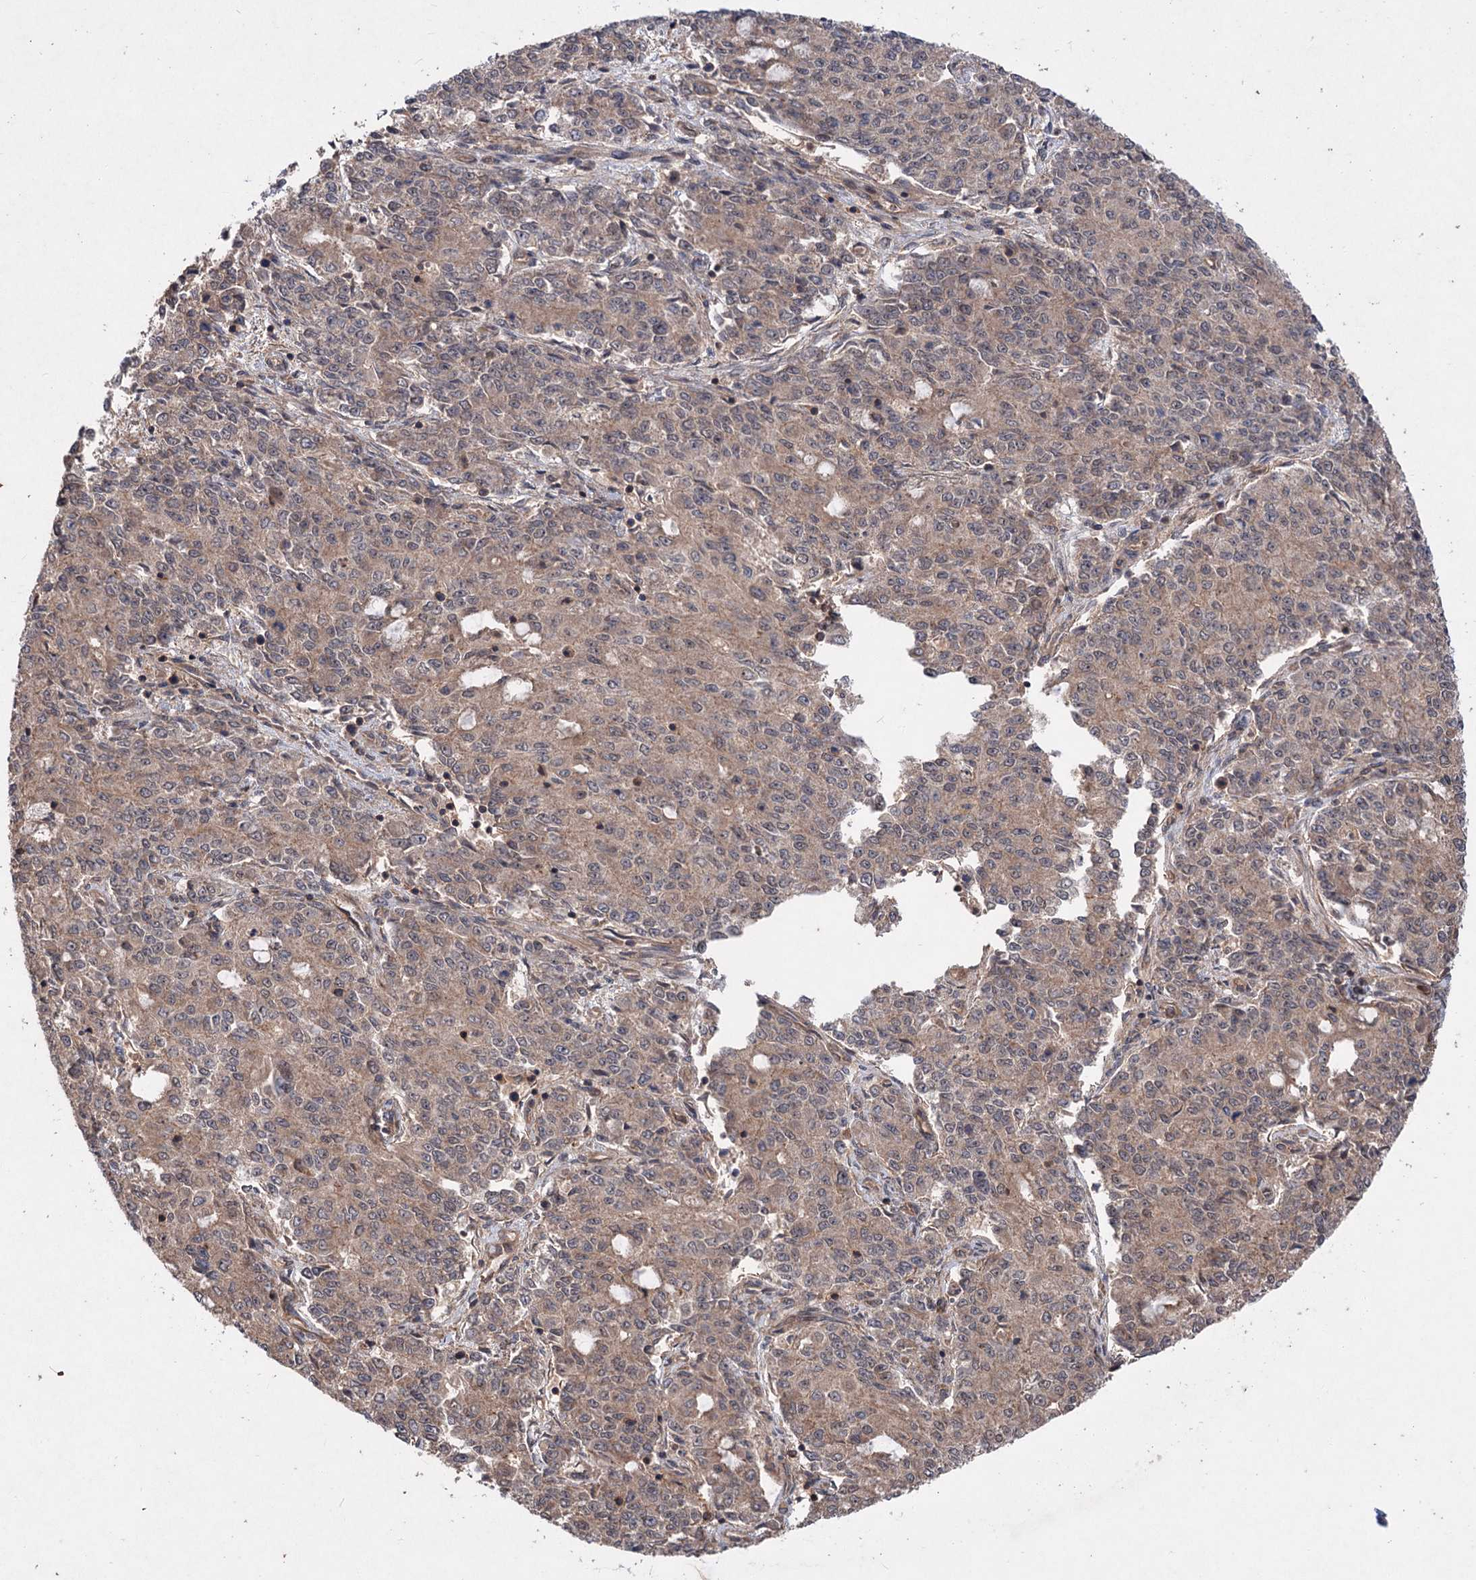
{"staining": {"intensity": "weak", "quantity": "25%-75%", "location": "cytoplasmic/membranous,nuclear"}, "tissue": "endometrial cancer", "cell_type": "Tumor cells", "image_type": "cancer", "snomed": [{"axis": "morphology", "description": "Adenocarcinoma, NOS"}, {"axis": "topography", "description": "Endometrium"}], "caption": "Adenocarcinoma (endometrial) was stained to show a protein in brown. There is low levels of weak cytoplasmic/membranous and nuclear positivity in approximately 25%-75% of tumor cells. (brown staining indicates protein expression, while blue staining denotes nuclei).", "gene": "ADK", "patient": {"sex": "female", "age": 50}}